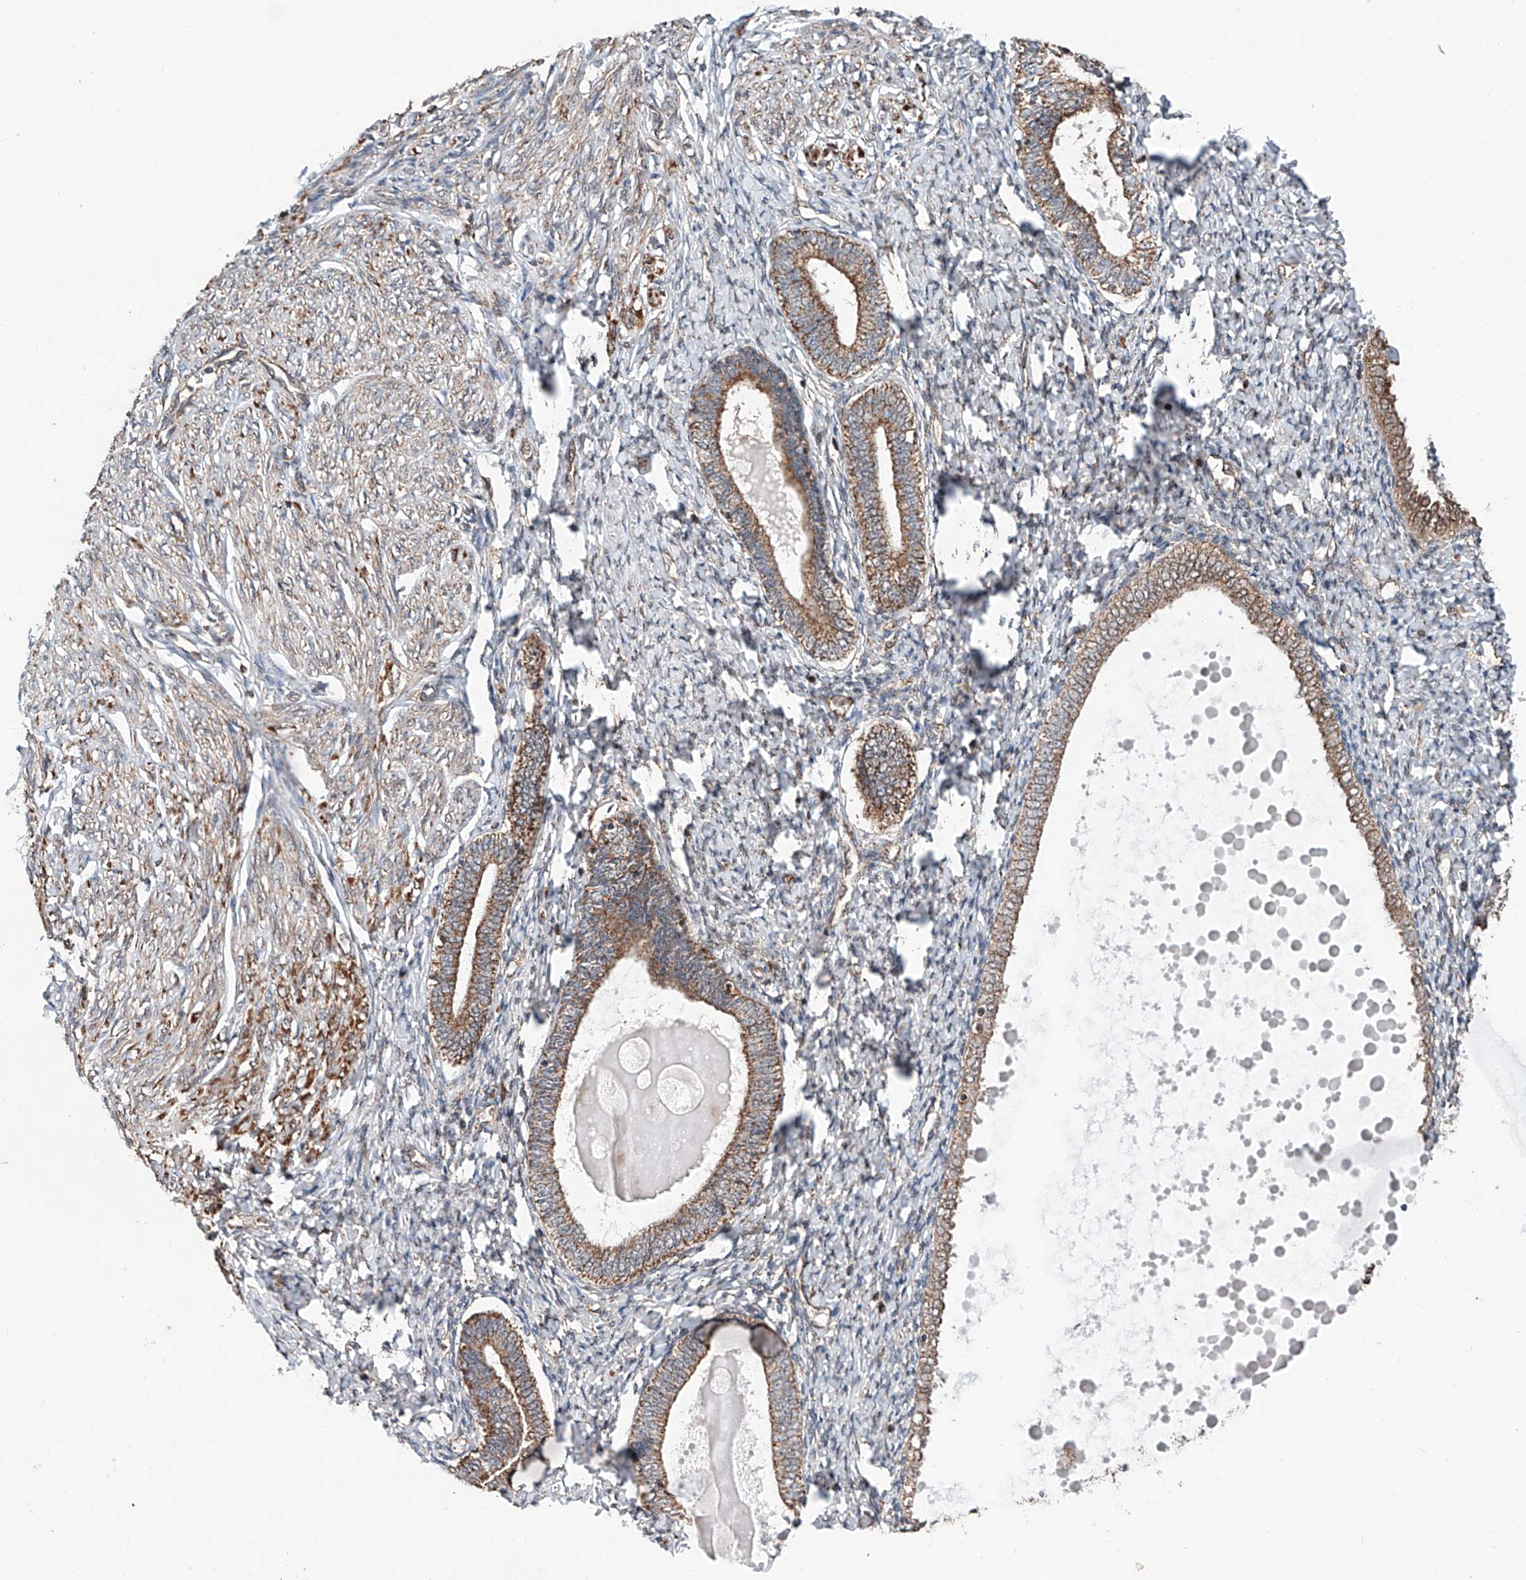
{"staining": {"intensity": "negative", "quantity": "none", "location": "none"}, "tissue": "endometrium", "cell_type": "Cells in endometrial stroma", "image_type": "normal", "snomed": [{"axis": "morphology", "description": "Normal tissue, NOS"}, {"axis": "topography", "description": "Endometrium"}], "caption": "Histopathology image shows no protein positivity in cells in endometrial stroma of normal endometrium. (Stains: DAB IHC with hematoxylin counter stain, Microscopy: brightfield microscopy at high magnification).", "gene": "ZNF445", "patient": {"sex": "female", "age": 72}}